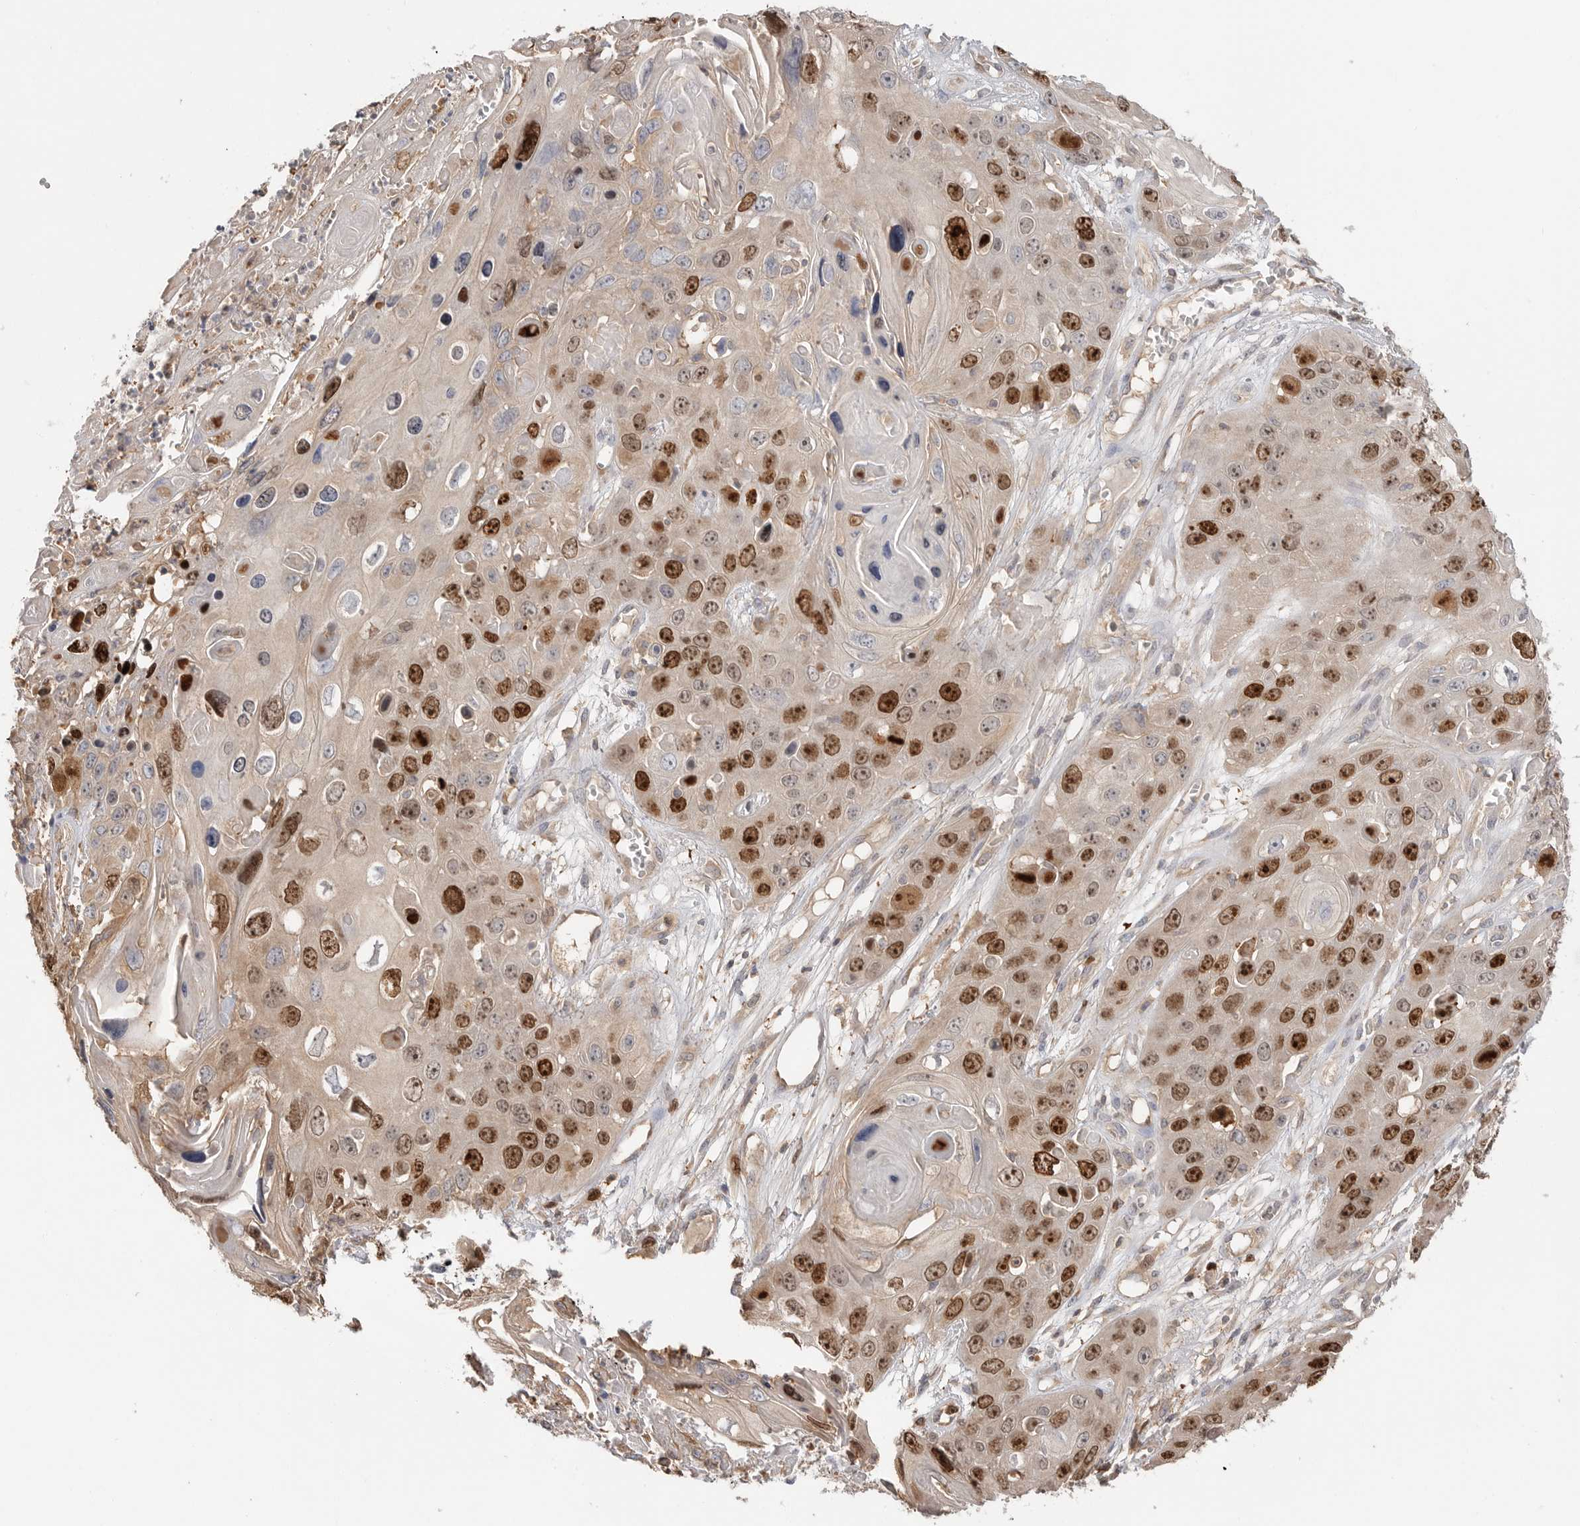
{"staining": {"intensity": "strong", "quantity": "25%-75%", "location": "nuclear"}, "tissue": "skin cancer", "cell_type": "Tumor cells", "image_type": "cancer", "snomed": [{"axis": "morphology", "description": "Squamous cell carcinoma, NOS"}, {"axis": "topography", "description": "Skin"}], "caption": "A high-resolution photomicrograph shows IHC staining of skin cancer, which shows strong nuclear expression in about 25%-75% of tumor cells.", "gene": "TOP2A", "patient": {"sex": "male", "age": 55}}